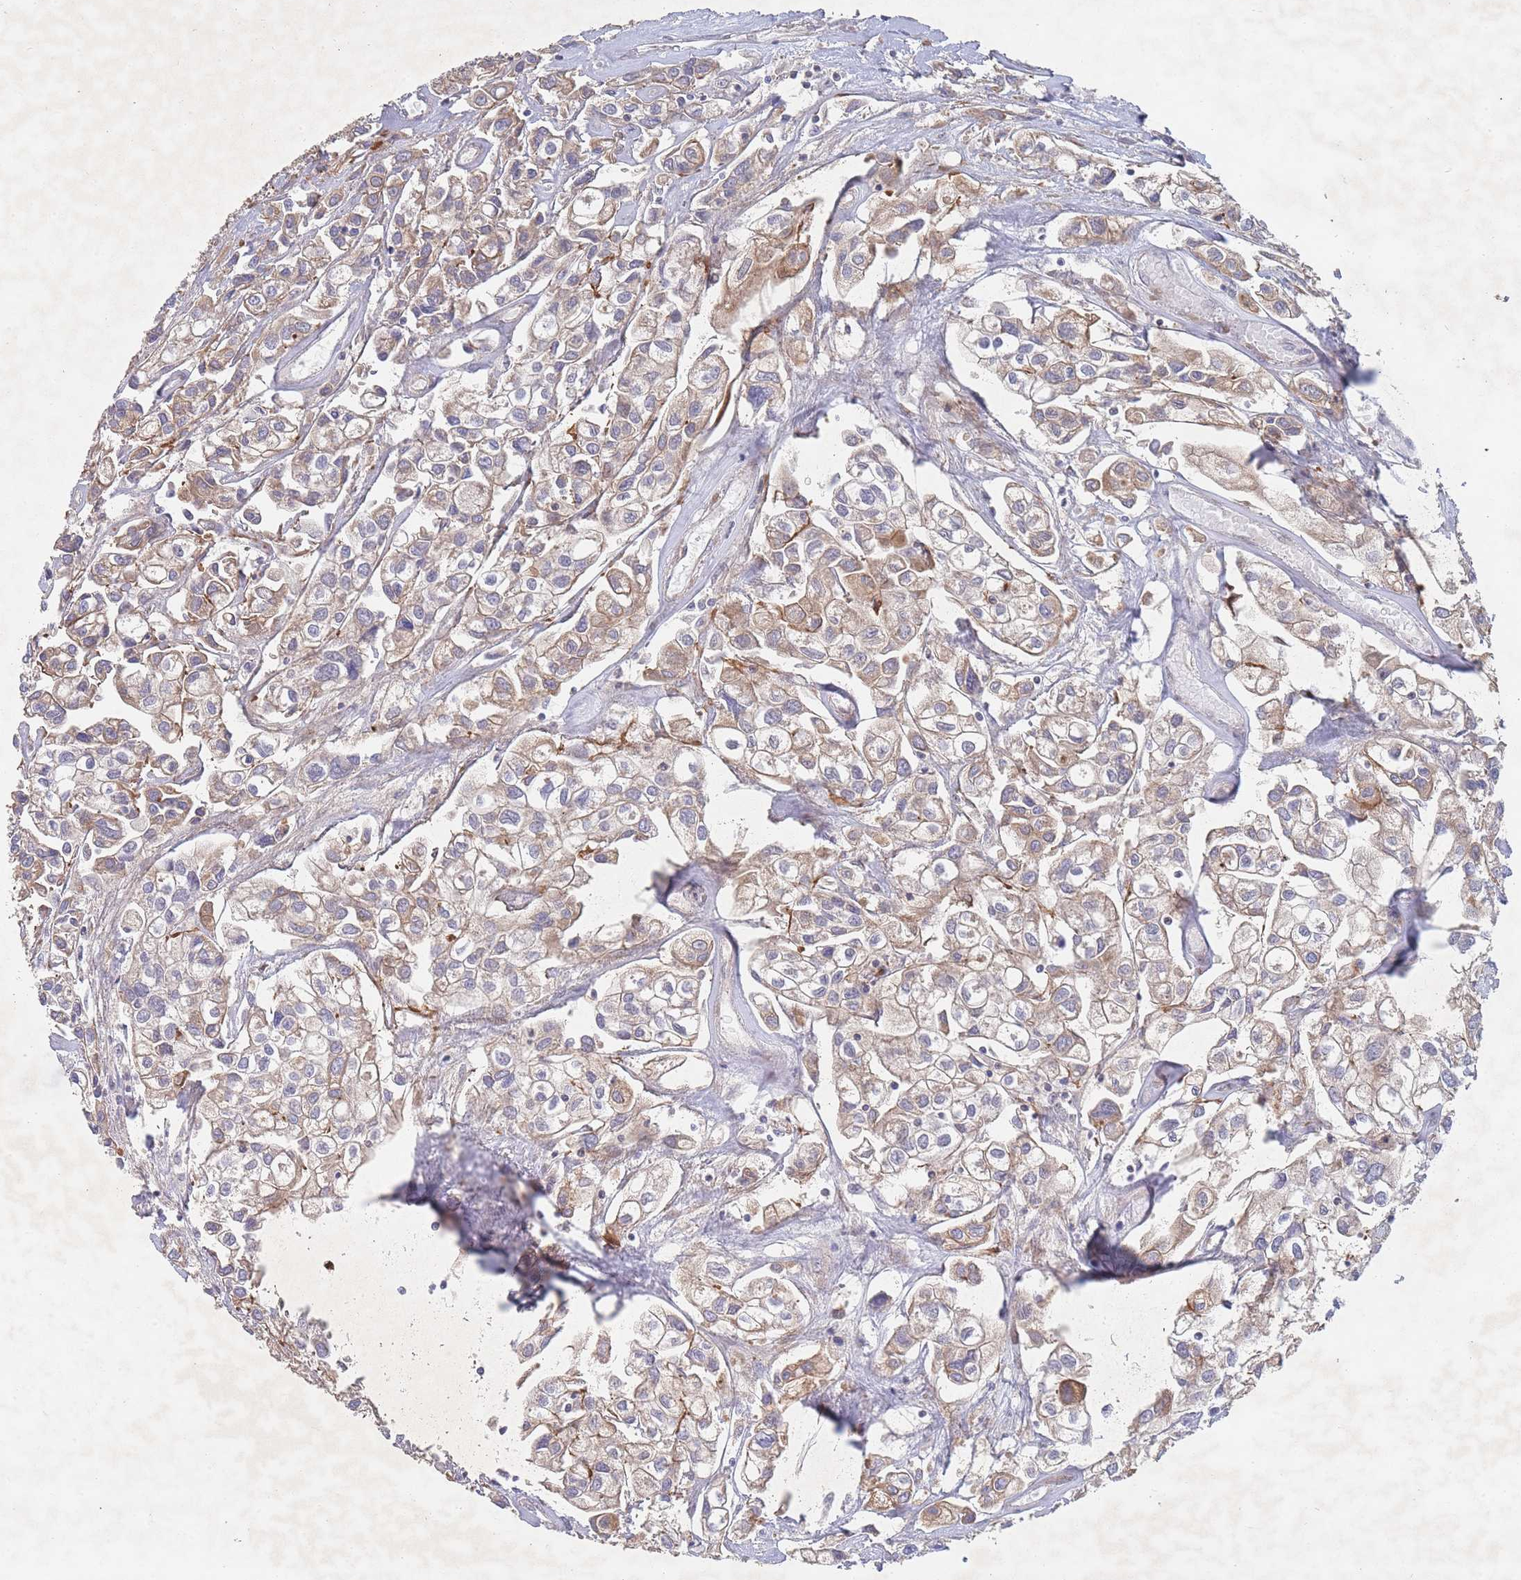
{"staining": {"intensity": "weak", "quantity": ">75%", "location": "cytoplasmic/membranous"}, "tissue": "urothelial cancer", "cell_type": "Tumor cells", "image_type": "cancer", "snomed": [{"axis": "morphology", "description": "Urothelial carcinoma, High grade"}, {"axis": "topography", "description": "Urinary bladder"}], "caption": "High-grade urothelial carcinoma stained with IHC shows weak cytoplasmic/membranous positivity in approximately >75% of tumor cells. Immunohistochemistry stains the protein in brown and the nuclei are stained blue.", "gene": "SLC35F5", "patient": {"sex": "male", "age": 67}}